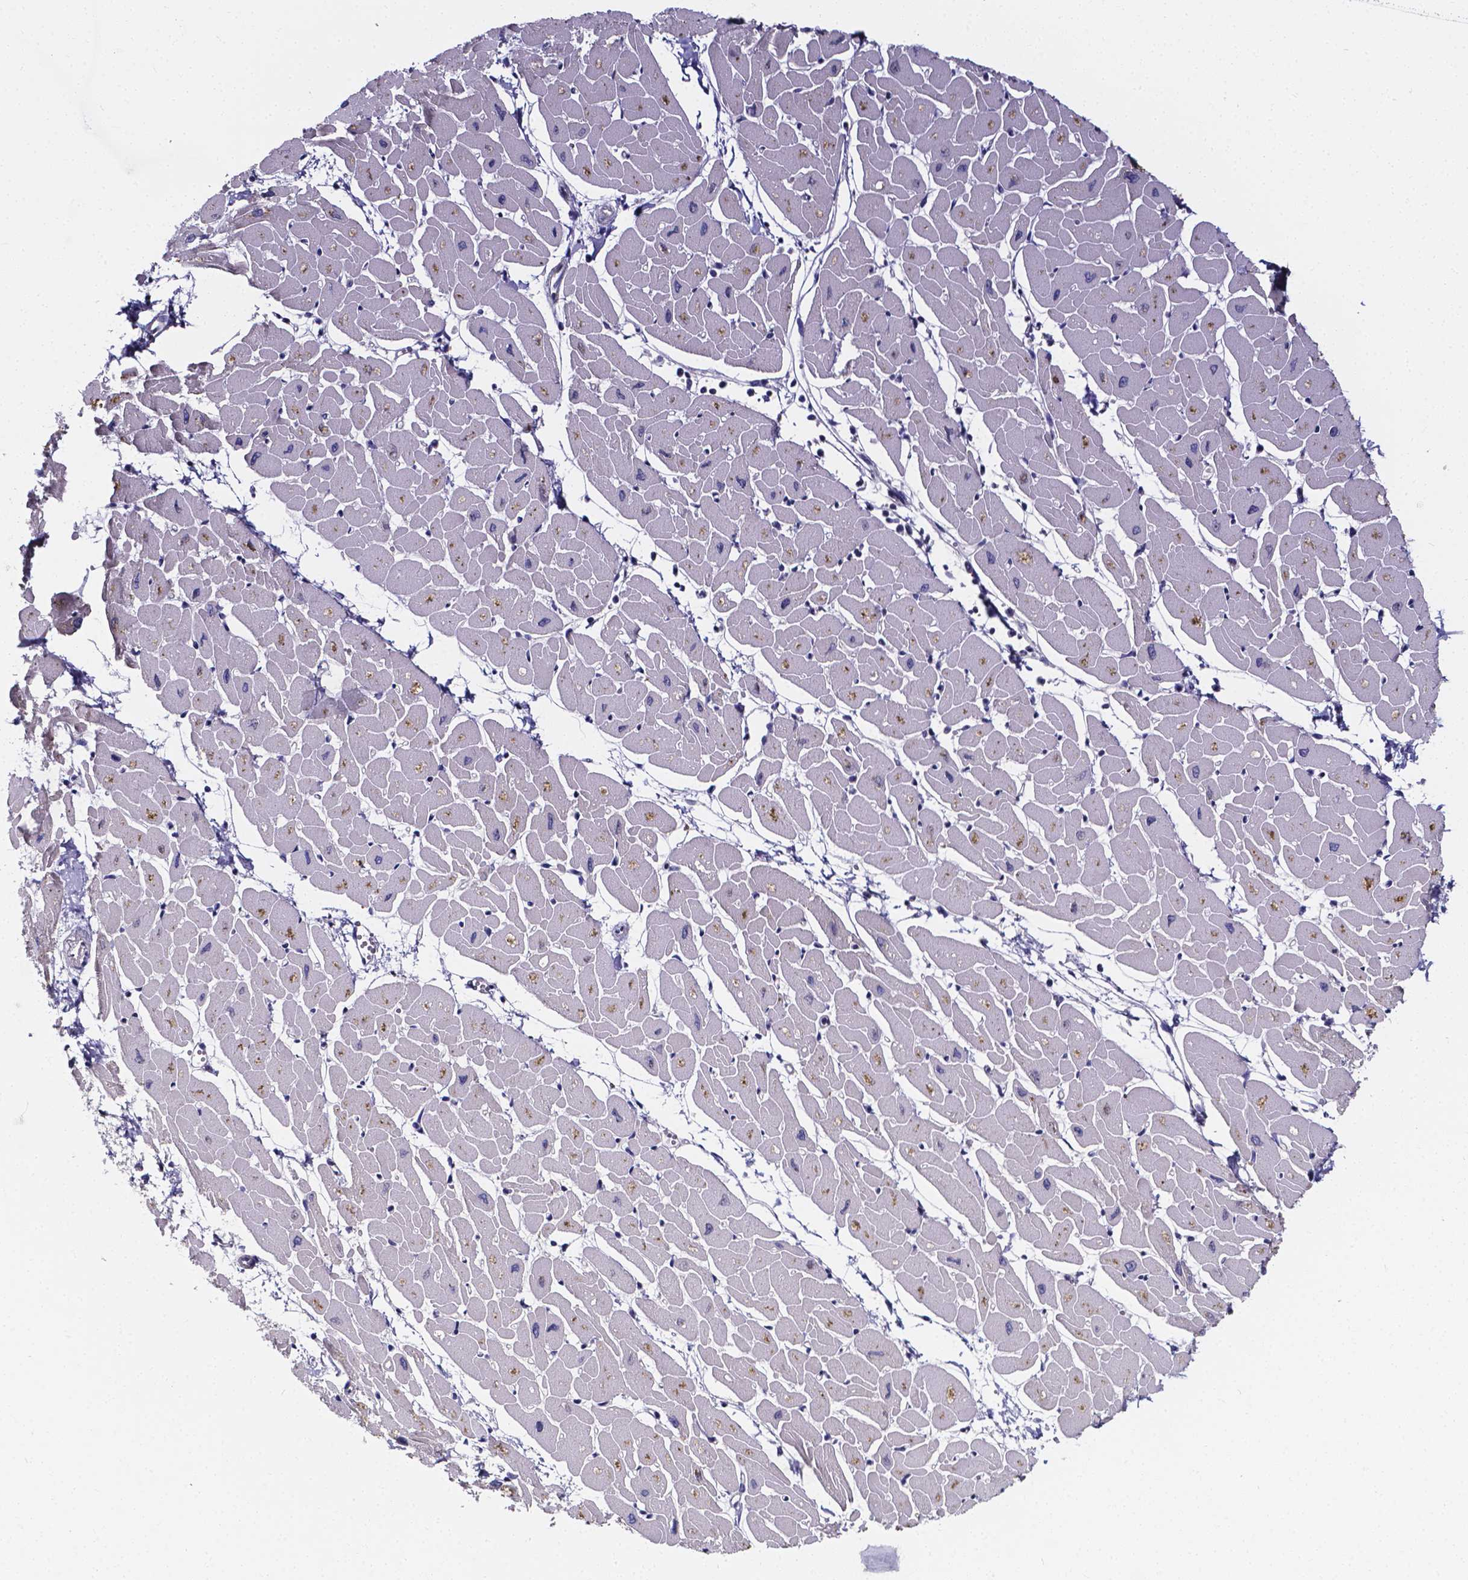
{"staining": {"intensity": "weak", "quantity": "<25%", "location": "cytoplasmic/membranous"}, "tissue": "heart muscle", "cell_type": "Cardiomyocytes", "image_type": "normal", "snomed": [{"axis": "morphology", "description": "Normal tissue, NOS"}, {"axis": "topography", "description": "Heart"}], "caption": "This is a histopathology image of immunohistochemistry staining of normal heart muscle, which shows no positivity in cardiomyocytes. (DAB IHC with hematoxylin counter stain).", "gene": "CACNG8", "patient": {"sex": "male", "age": 57}}